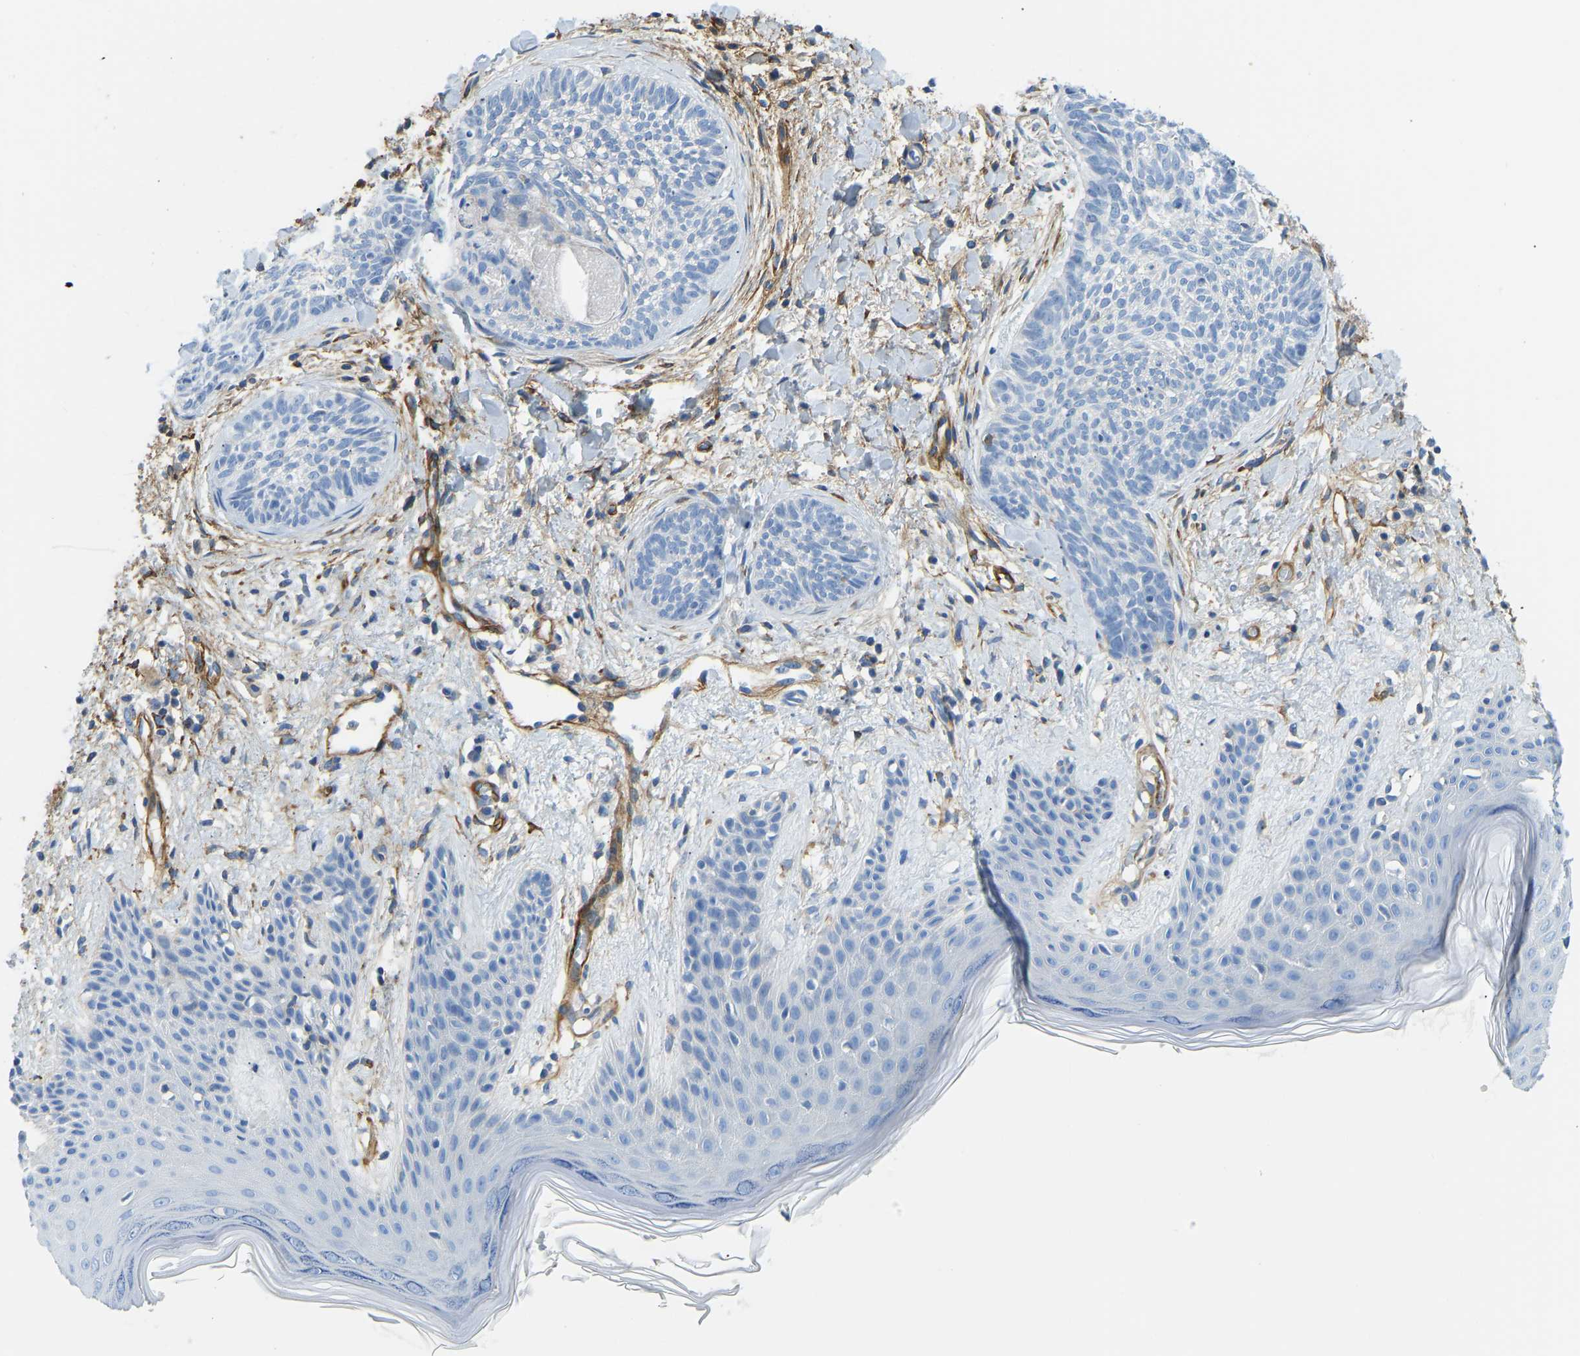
{"staining": {"intensity": "negative", "quantity": "none", "location": "none"}, "tissue": "skin cancer", "cell_type": "Tumor cells", "image_type": "cancer", "snomed": [{"axis": "morphology", "description": "Basal cell carcinoma"}, {"axis": "topography", "description": "Skin"}], "caption": "Image shows no significant protein staining in tumor cells of skin cancer. The staining was performed using DAB to visualize the protein expression in brown, while the nuclei were stained in blue with hematoxylin (Magnification: 20x).", "gene": "COL15A1", "patient": {"sex": "female", "age": 59}}